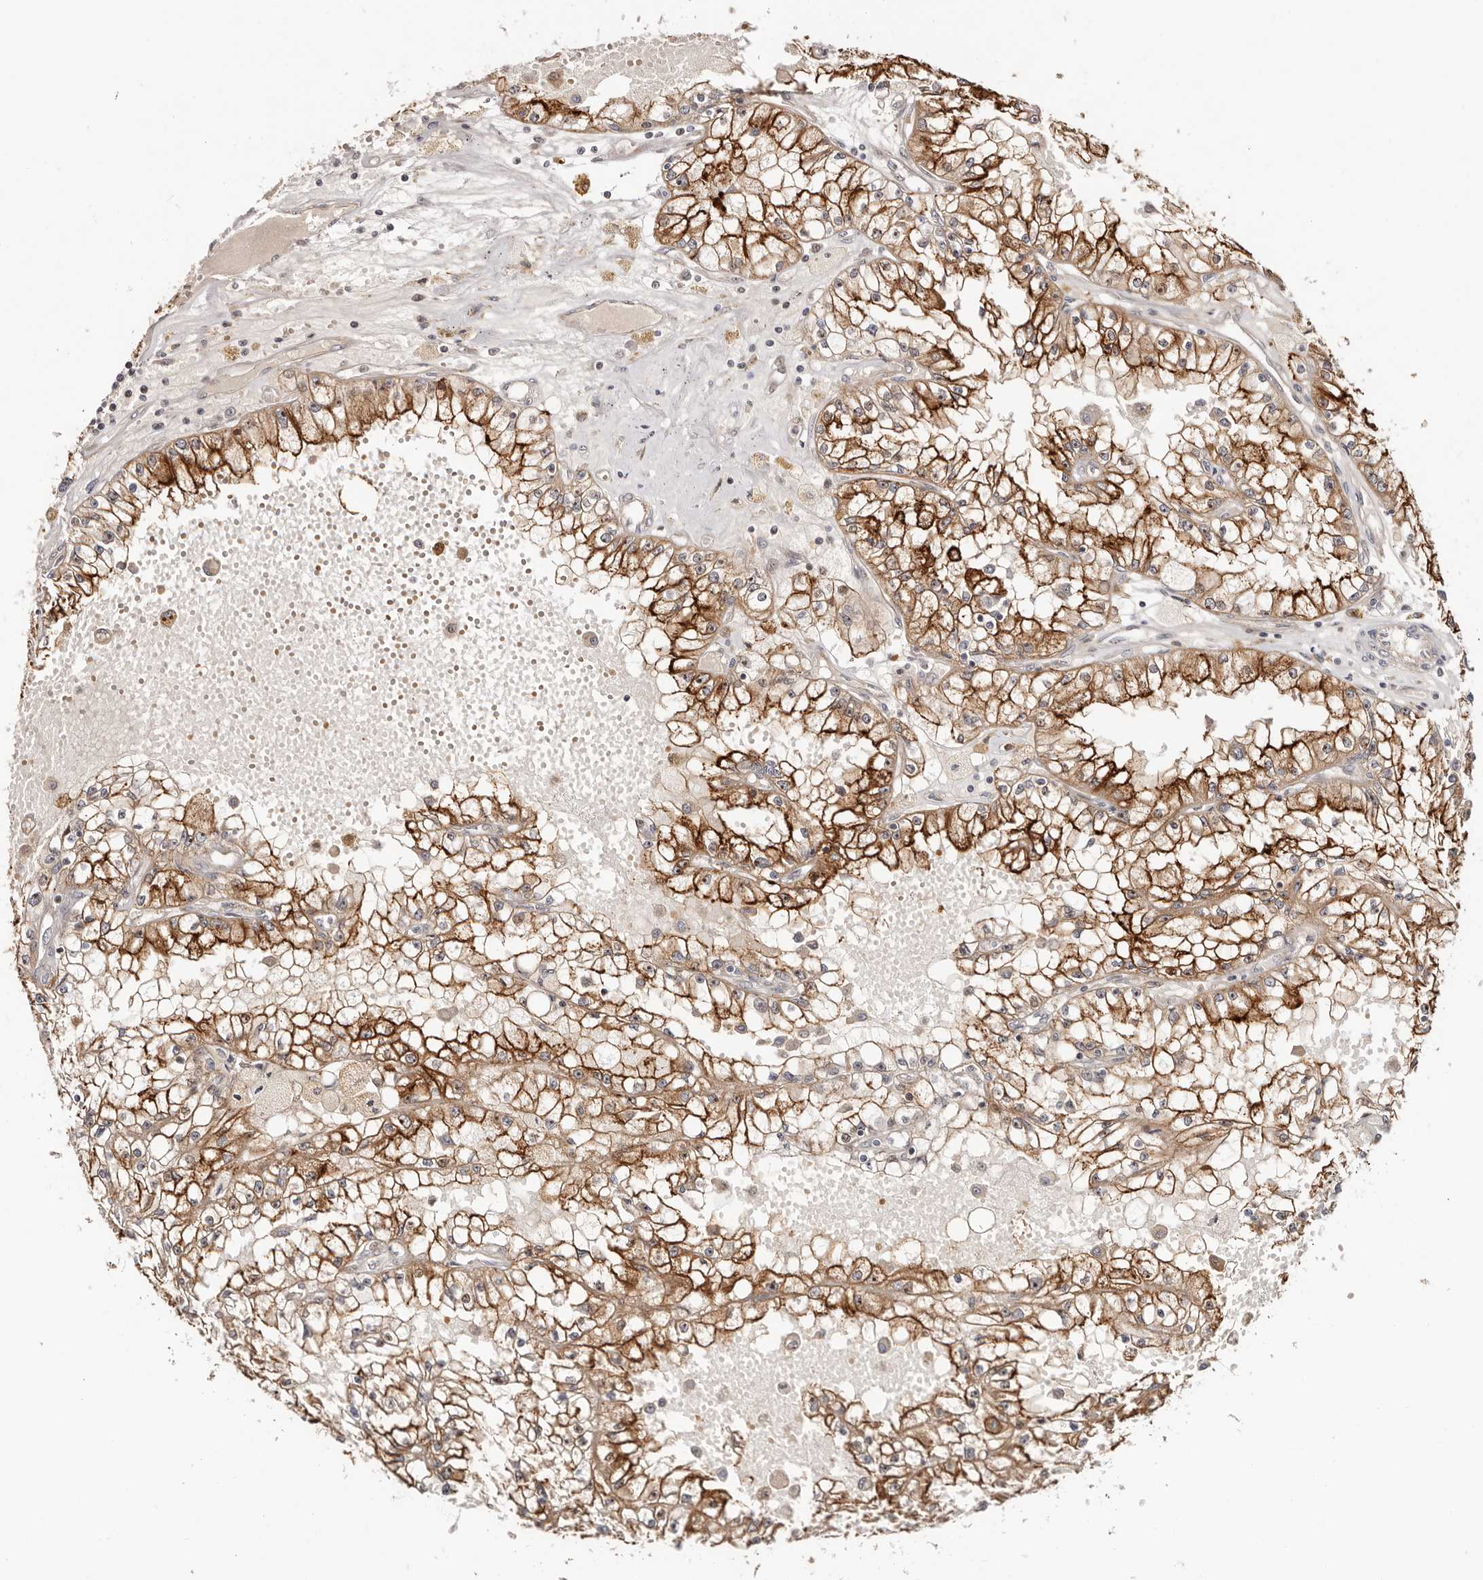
{"staining": {"intensity": "strong", "quantity": ">75%", "location": "cytoplasmic/membranous"}, "tissue": "renal cancer", "cell_type": "Tumor cells", "image_type": "cancer", "snomed": [{"axis": "morphology", "description": "Adenocarcinoma, NOS"}, {"axis": "topography", "description": "Kidney"}], "caption": "Immunohistochemistry (IHC) of human renal cancer (adenocarcinoma) shows high levels of strong cytoplasmic/membranous positivity in approximately >75% of tumor cells.", "gene": "ODF2L", "patient": {"sex": "male", "age": 56}}